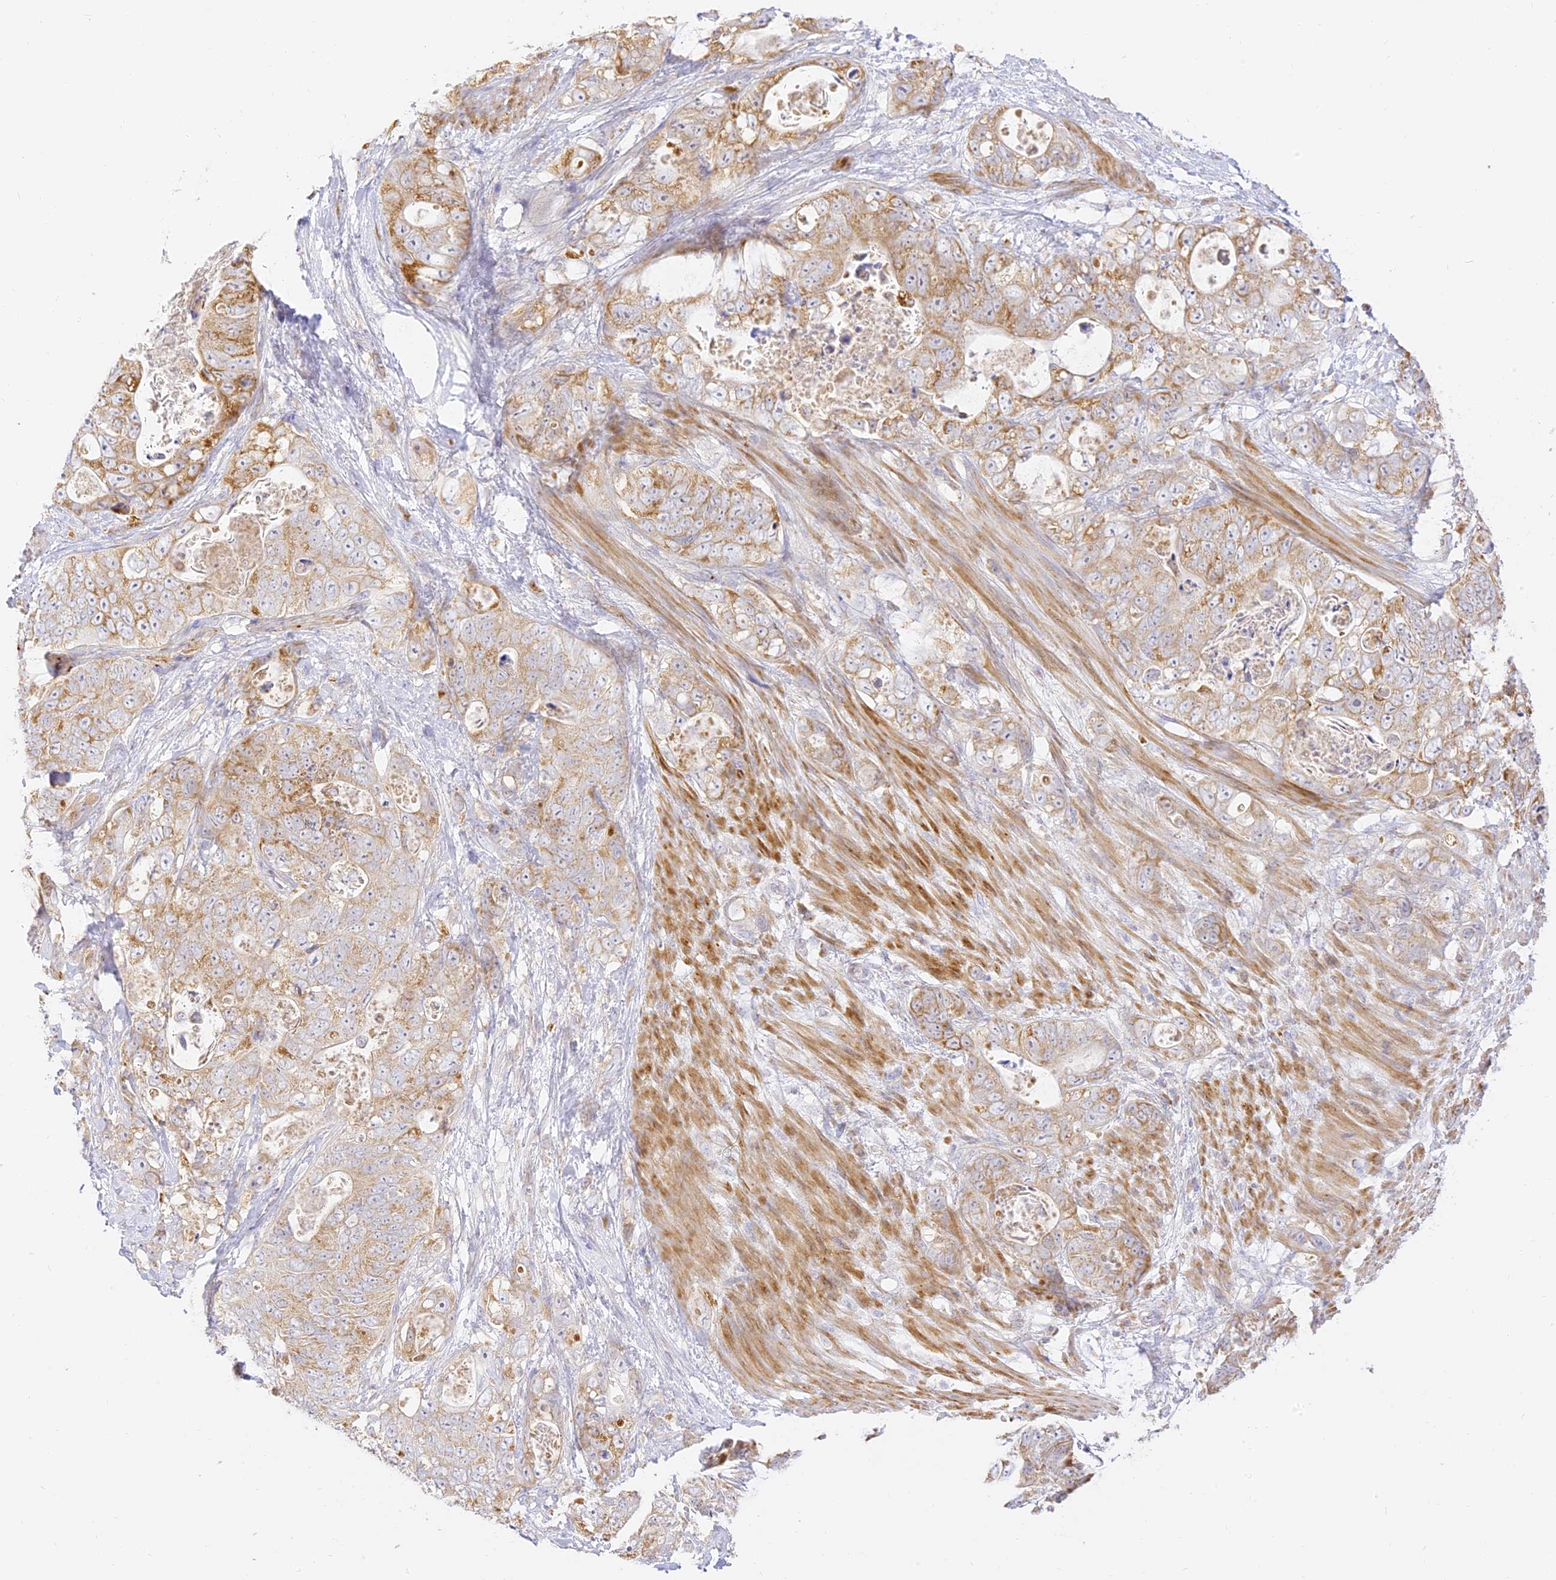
{"staining": {"intensity": "moderate", "quantity": "25%-75%", "location": "cytoplasmic/membranous"}, "tissue": "stomach cancer", "cell_type": "Tumor cells", "image_type": "cancer", "snomed": [{"axis": "morphology", "description": "Normal tissue, NOS"}, {"axis": "morphology", "description": "Adenocarcinoma, NOS"}, {"axis": "topography", "description": "Stomach"}], "caption": "Protein staining exhibits moderate cytoplasmic/membranous positivity in about 25%-75% of tumor cells in stomach adenocarcinoma. The staining was performed using DAB, with brown indicating positive protein expression. Nuclei are stained blue with hematoxylin.", "gene": "LRRC15", "patient": {"sex": "female", "age": 89}}